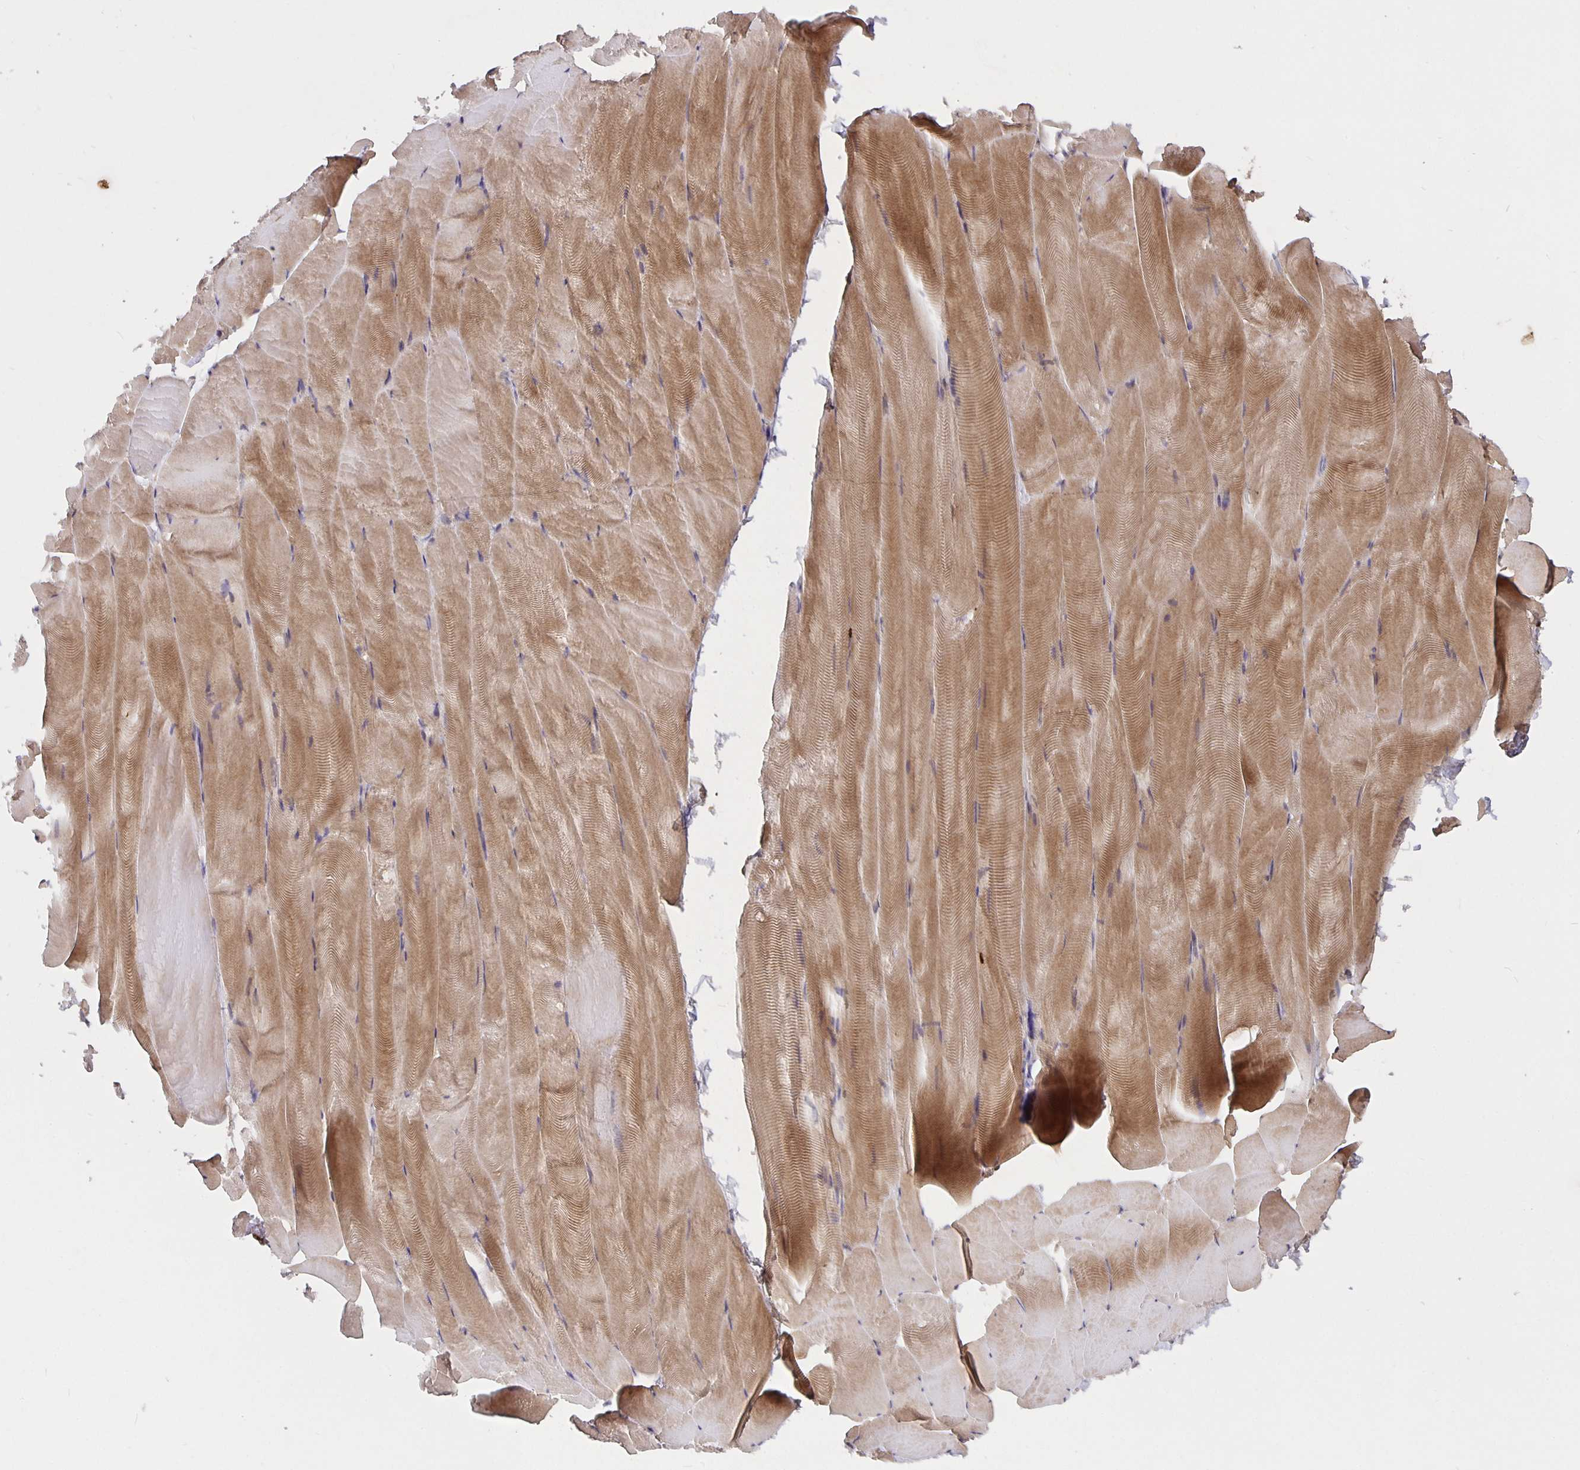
{"staining": {"intensity": "moderate", "quantity": "25%-75%", "location": "cytoplasmic/membranous"}, "tissue": "skeletal muscle", "cell_type": "Myocytes", "image_type": "normal", "snomed": [{"axis": "morphology", "description": "Normal tissue, NOS"}, {"axis": "topography", "description": "Skeletal muscle"}], "caption": "Protein staining by immunohistochemistry (IHC) displays moderate cytoplasmic/membranous expression in about 25%-75% of myocytes in normal skeletal muscle. (Stains: DAB (3,3'-diaminobenzidine) in brown, nuclei in blue, Microscopy: brightfield microscopy at high magnification).", "gene": "NOG", "patient": {"sex": "female", "age": 64}}